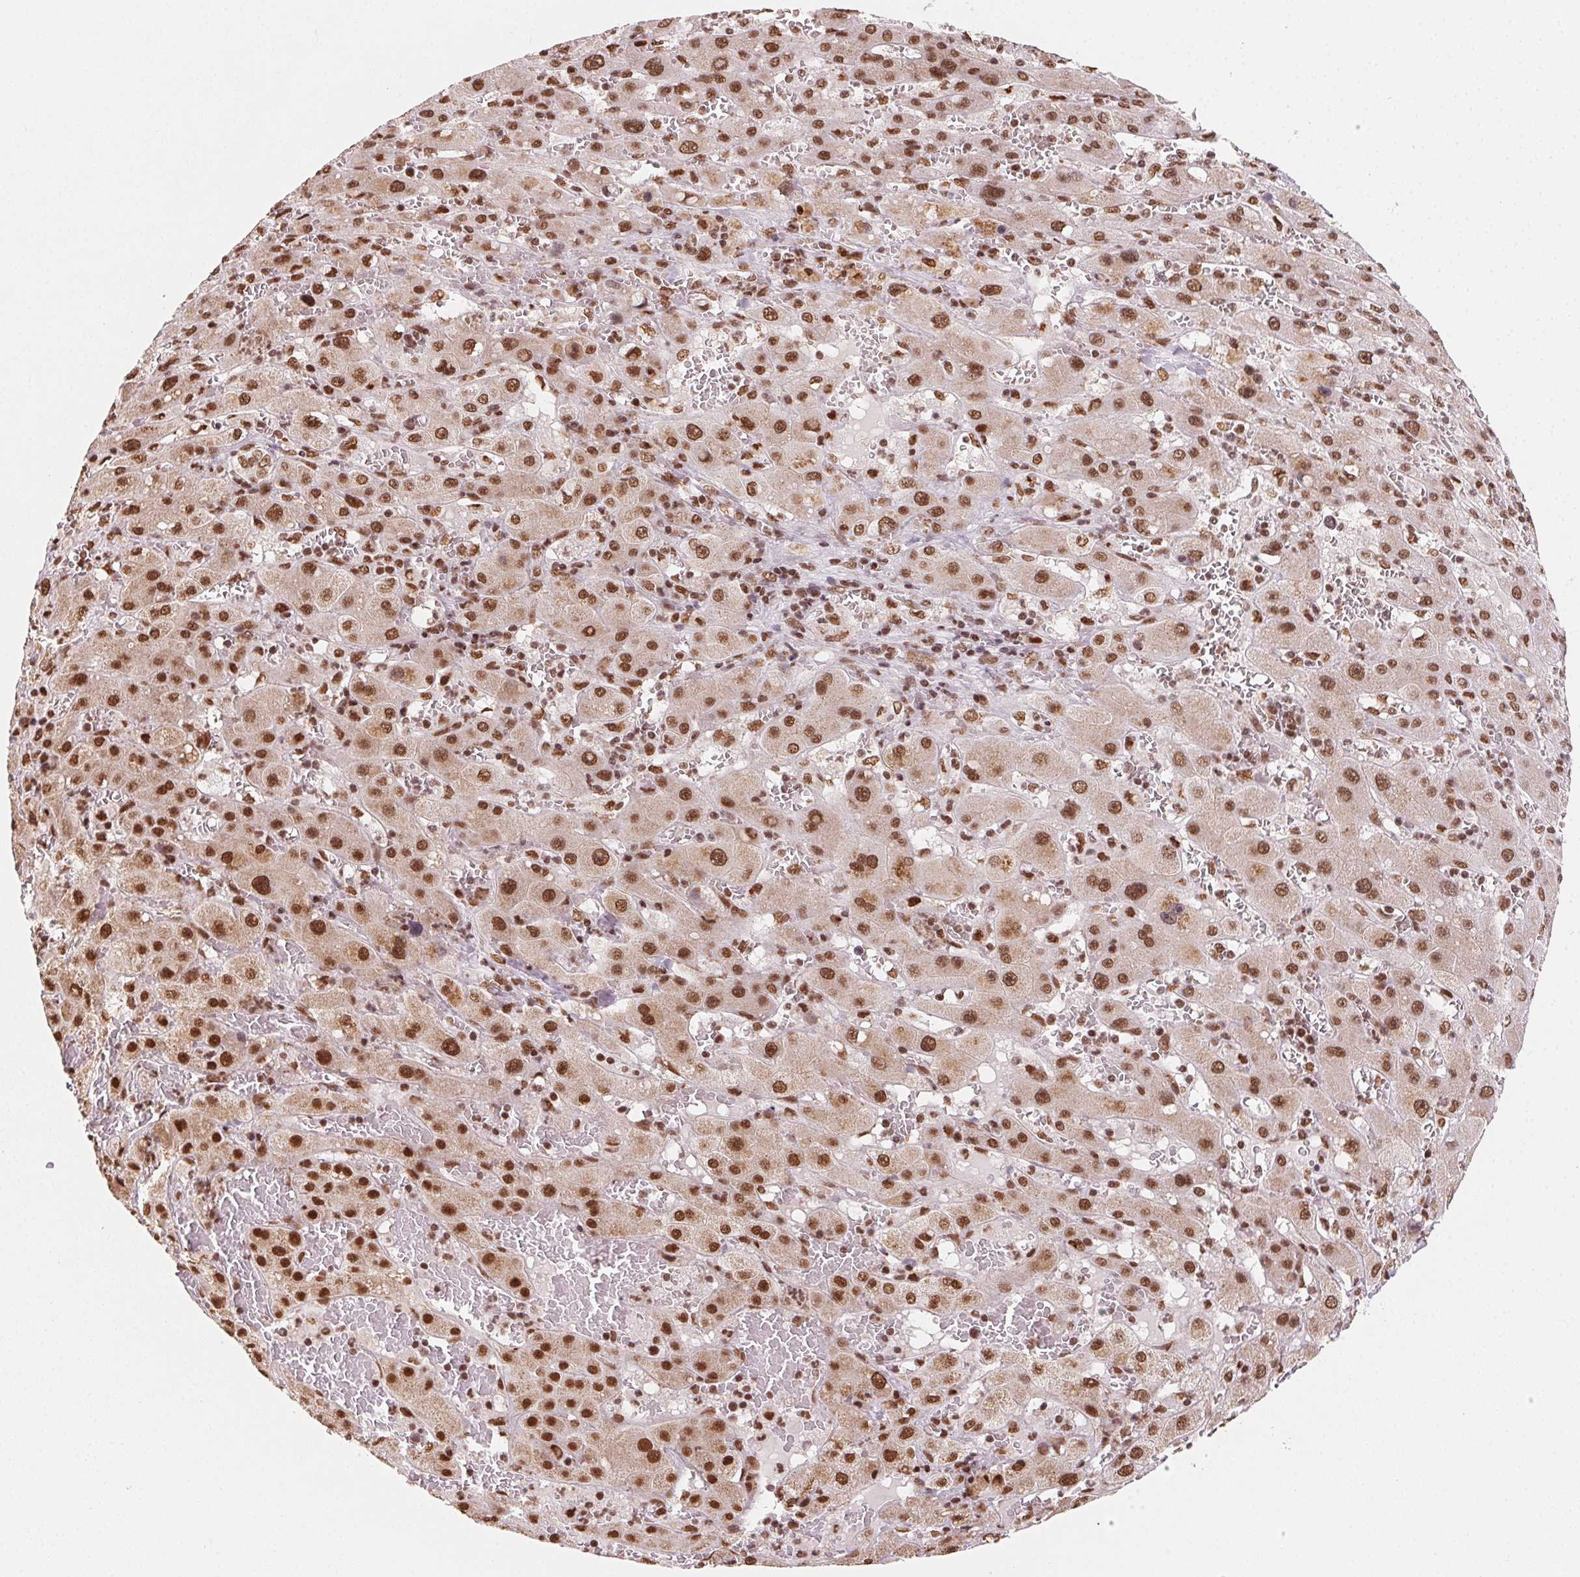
{"staining": {"intensity": "moderate", "quantity": ">75%", "location": "nuclear"}, "tissue": "liver cancer", "cell_type": "Tumor cells", "image_type": "cancer", "snomed": [{"axis": "morphology", "description": "Carcinoma, Hepatocellular, NOS"}, {"axis": "topography", "description": "Liver"}], "caption": "Protein analysis of liver cancer (hepatocellular carcinoma) tissue reveals moderate nuclear staining in approximately >75% of tumor cells.", "gene": "TOPORS", "patient": {"sex": "female", "age": 73}}